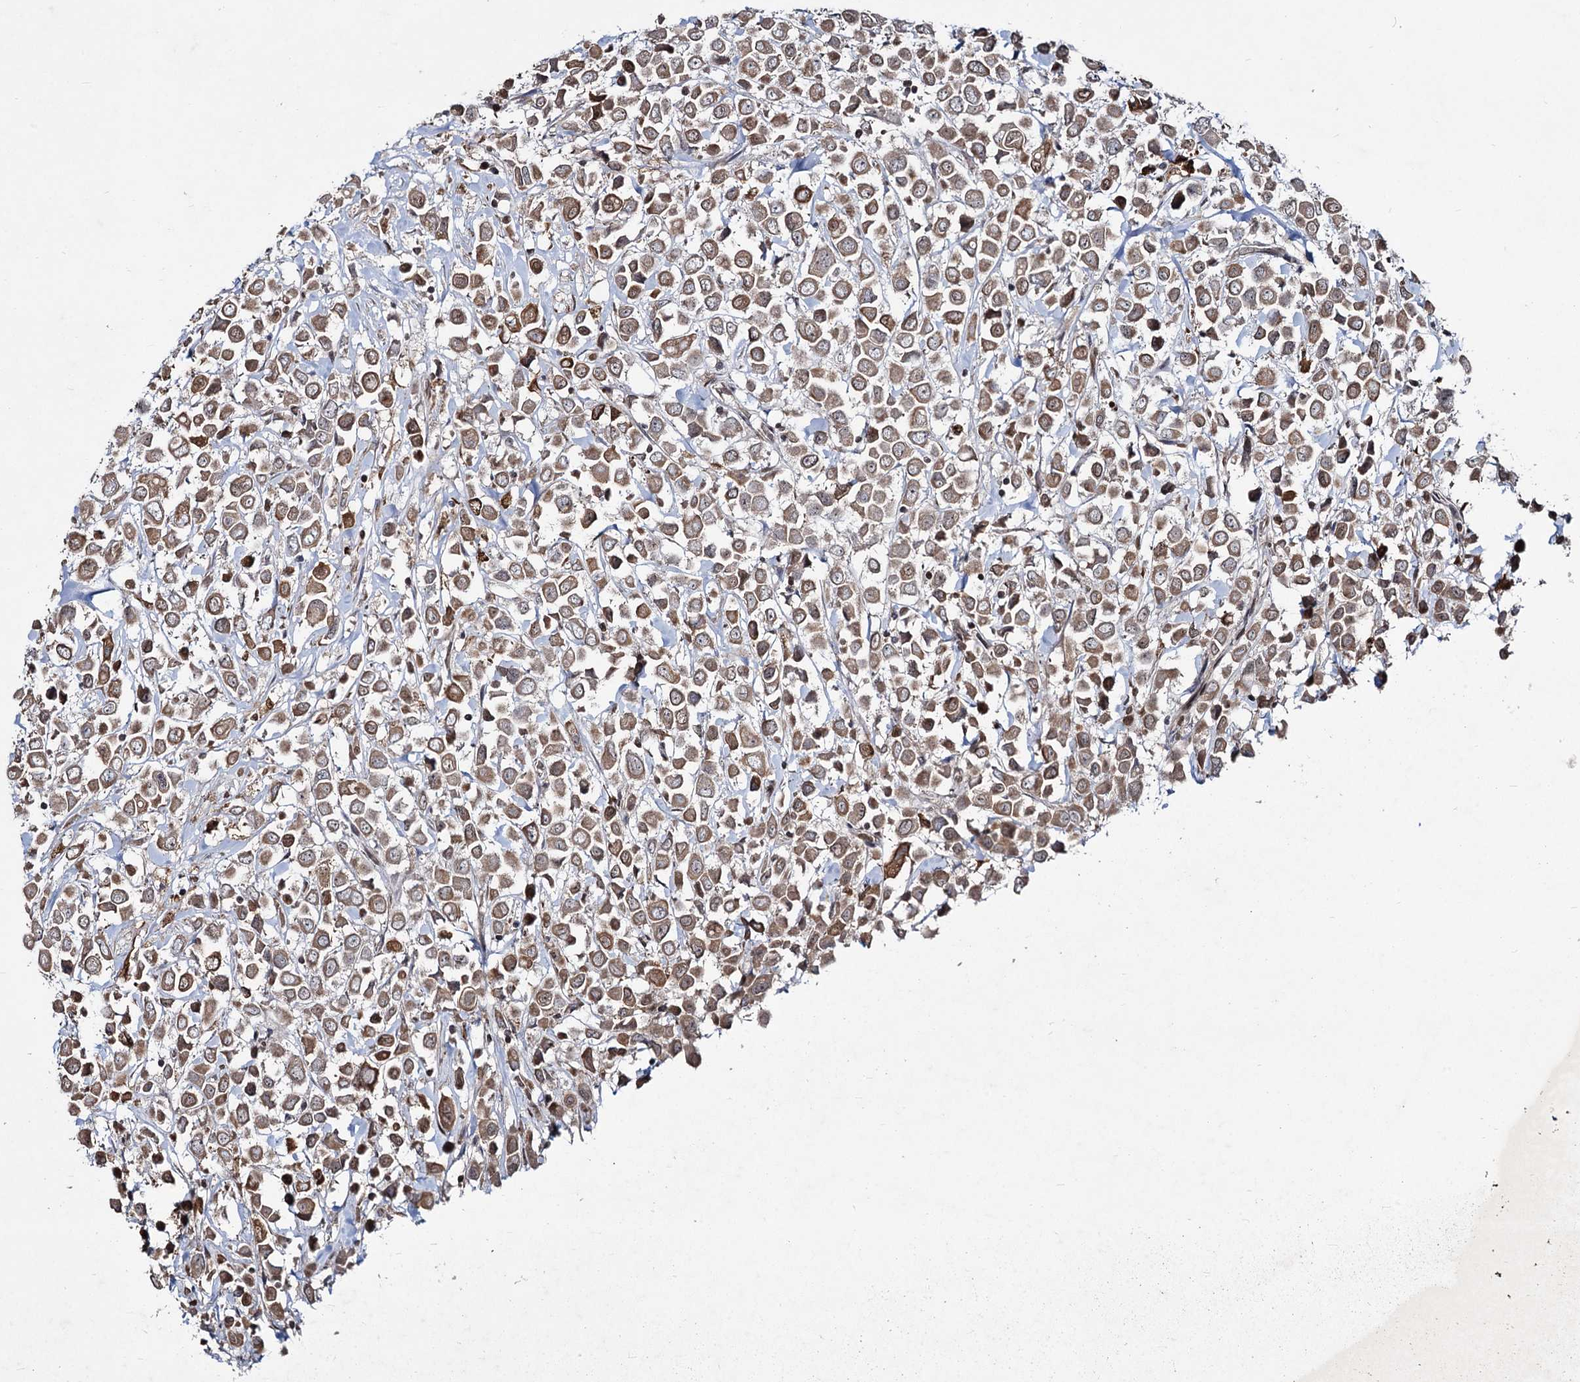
{"staining": {"intensity": "moderate", "quantity": ">75%", "location": "cytoplasmic/membranous,nuclear"}, "tissue": "breast cancer", "cell_type": "Tumor cells", "image_type": "cancer", "snomed": [{"axis": "morphology", "description": "Duct carcinoma"}, {"axis": "topography", "description": "Breast"}], "caption": "Infiltrating ductal carcinoma (breast) was stained to show a protein in brown. There is medium levels of moderate cytoplasmic/membranous and nuclear expression in approximately >75% of tumor cells. The protein of interest is shown in brown color, while the nuclei are stained blue.", "gene": "RNF6", "patient": {"sex": "female", "age": 61}}